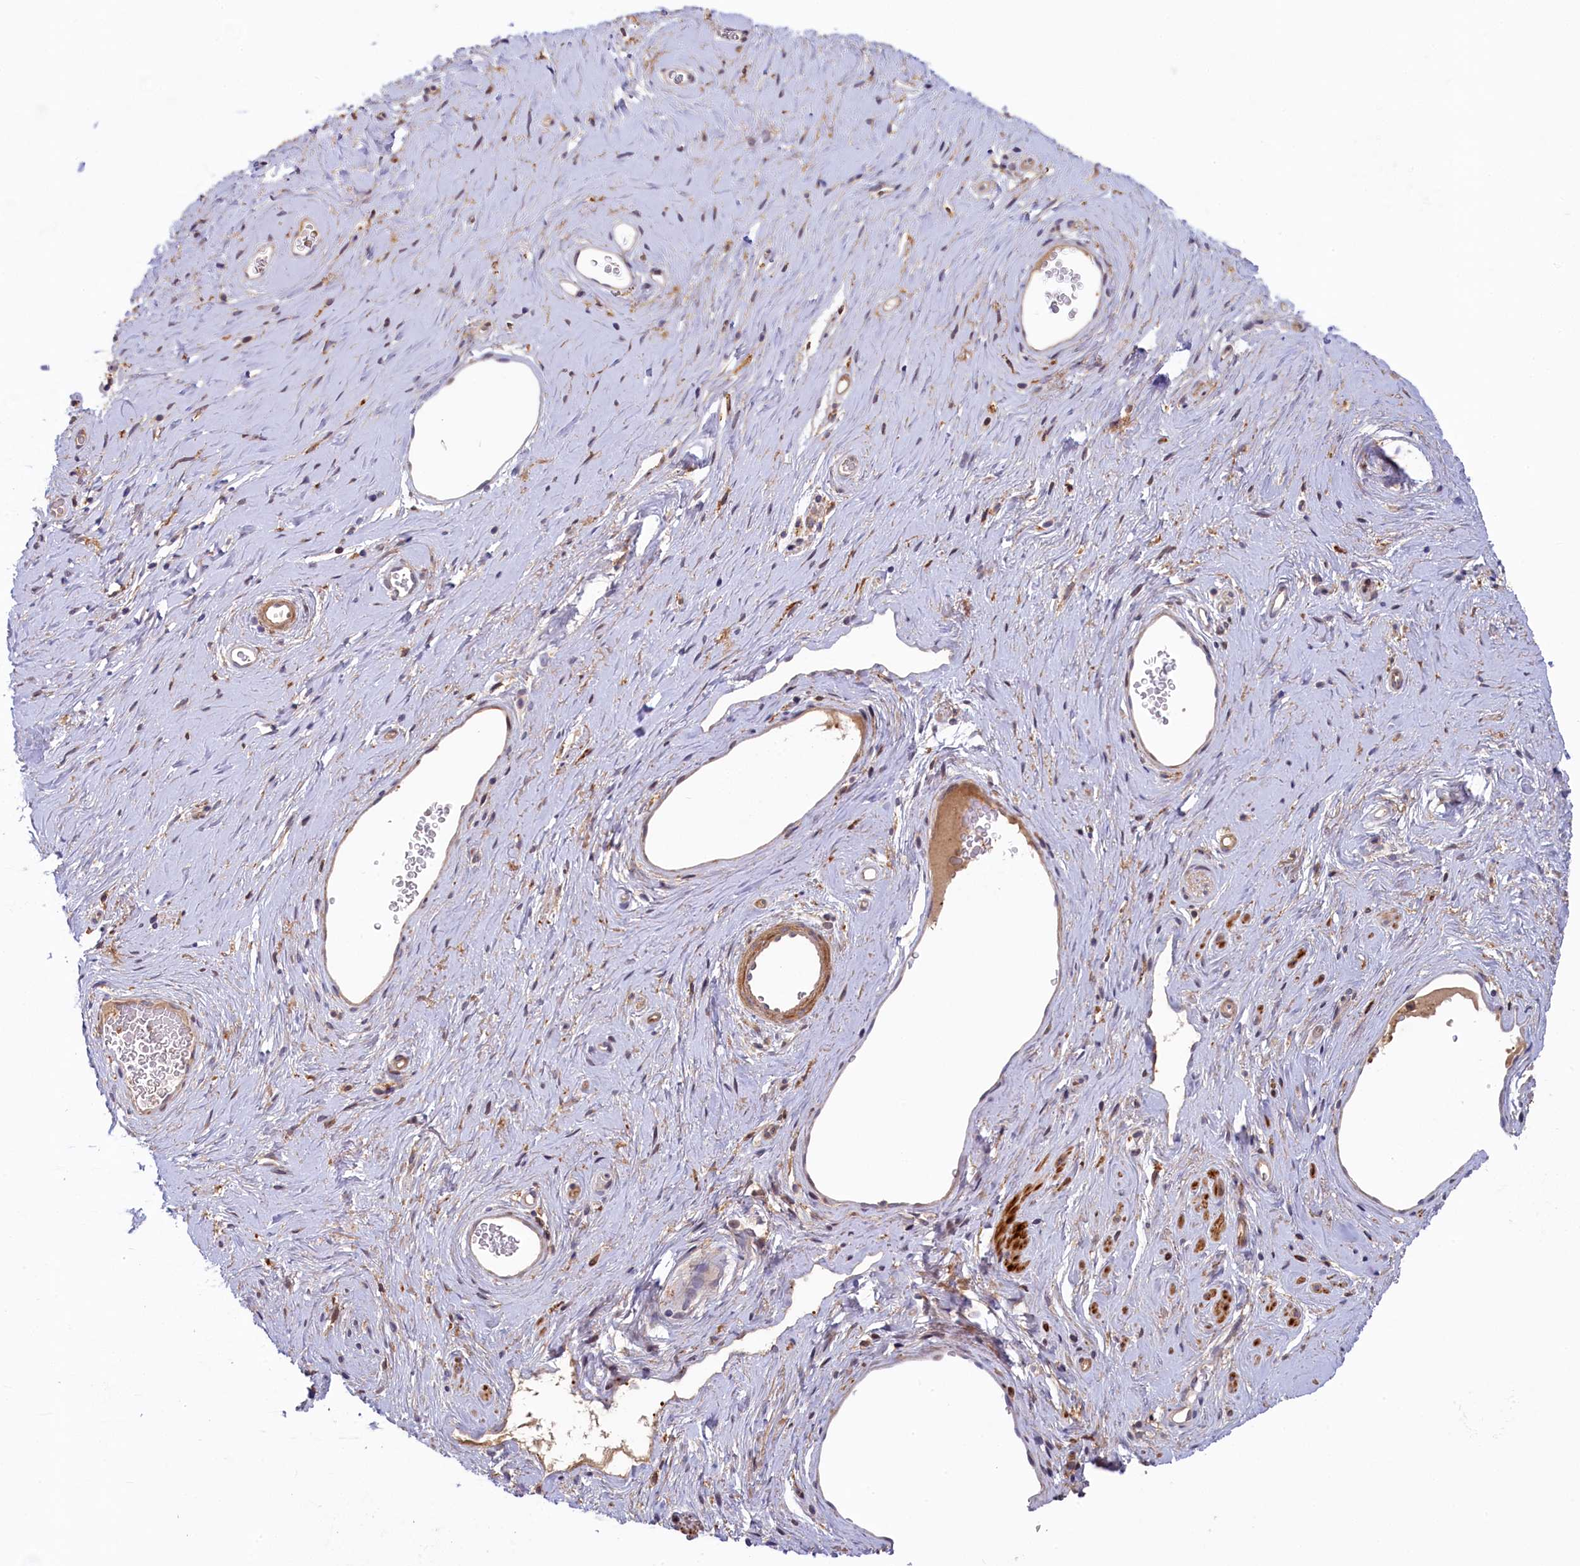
{"staining": {"intensity": "strong", "quantity": ">75%", "location": "cytoplasmic/membranous"}, "tissue": "soft tissue", "cell_type": "Chondrocytes", "image_type": "normal", "snomed": [{"axis": "morphology", "description": "Normal tissue, NOS"}, {"axis": "morphology", "description": "Adenocarcinoma, NOS"}, {"axis": "topography", "description": "Rectum"}, {"axis": "topography", "description": "Vagina"}, {"axis": "topography", "description": "Peripheral nerve tissue"}], "caption": "Immunohistochemical staining of unremarkable soft tissue displays strong cytoplasmic/membranous protein staining in about >75% of chondrocytes. (DAB (3,3'-diaminobenzidine) = brown stain, brightfield microscopy at high magnification).", "gene": "FERMT1", "patient": {"sex": "female", "age": 71}}